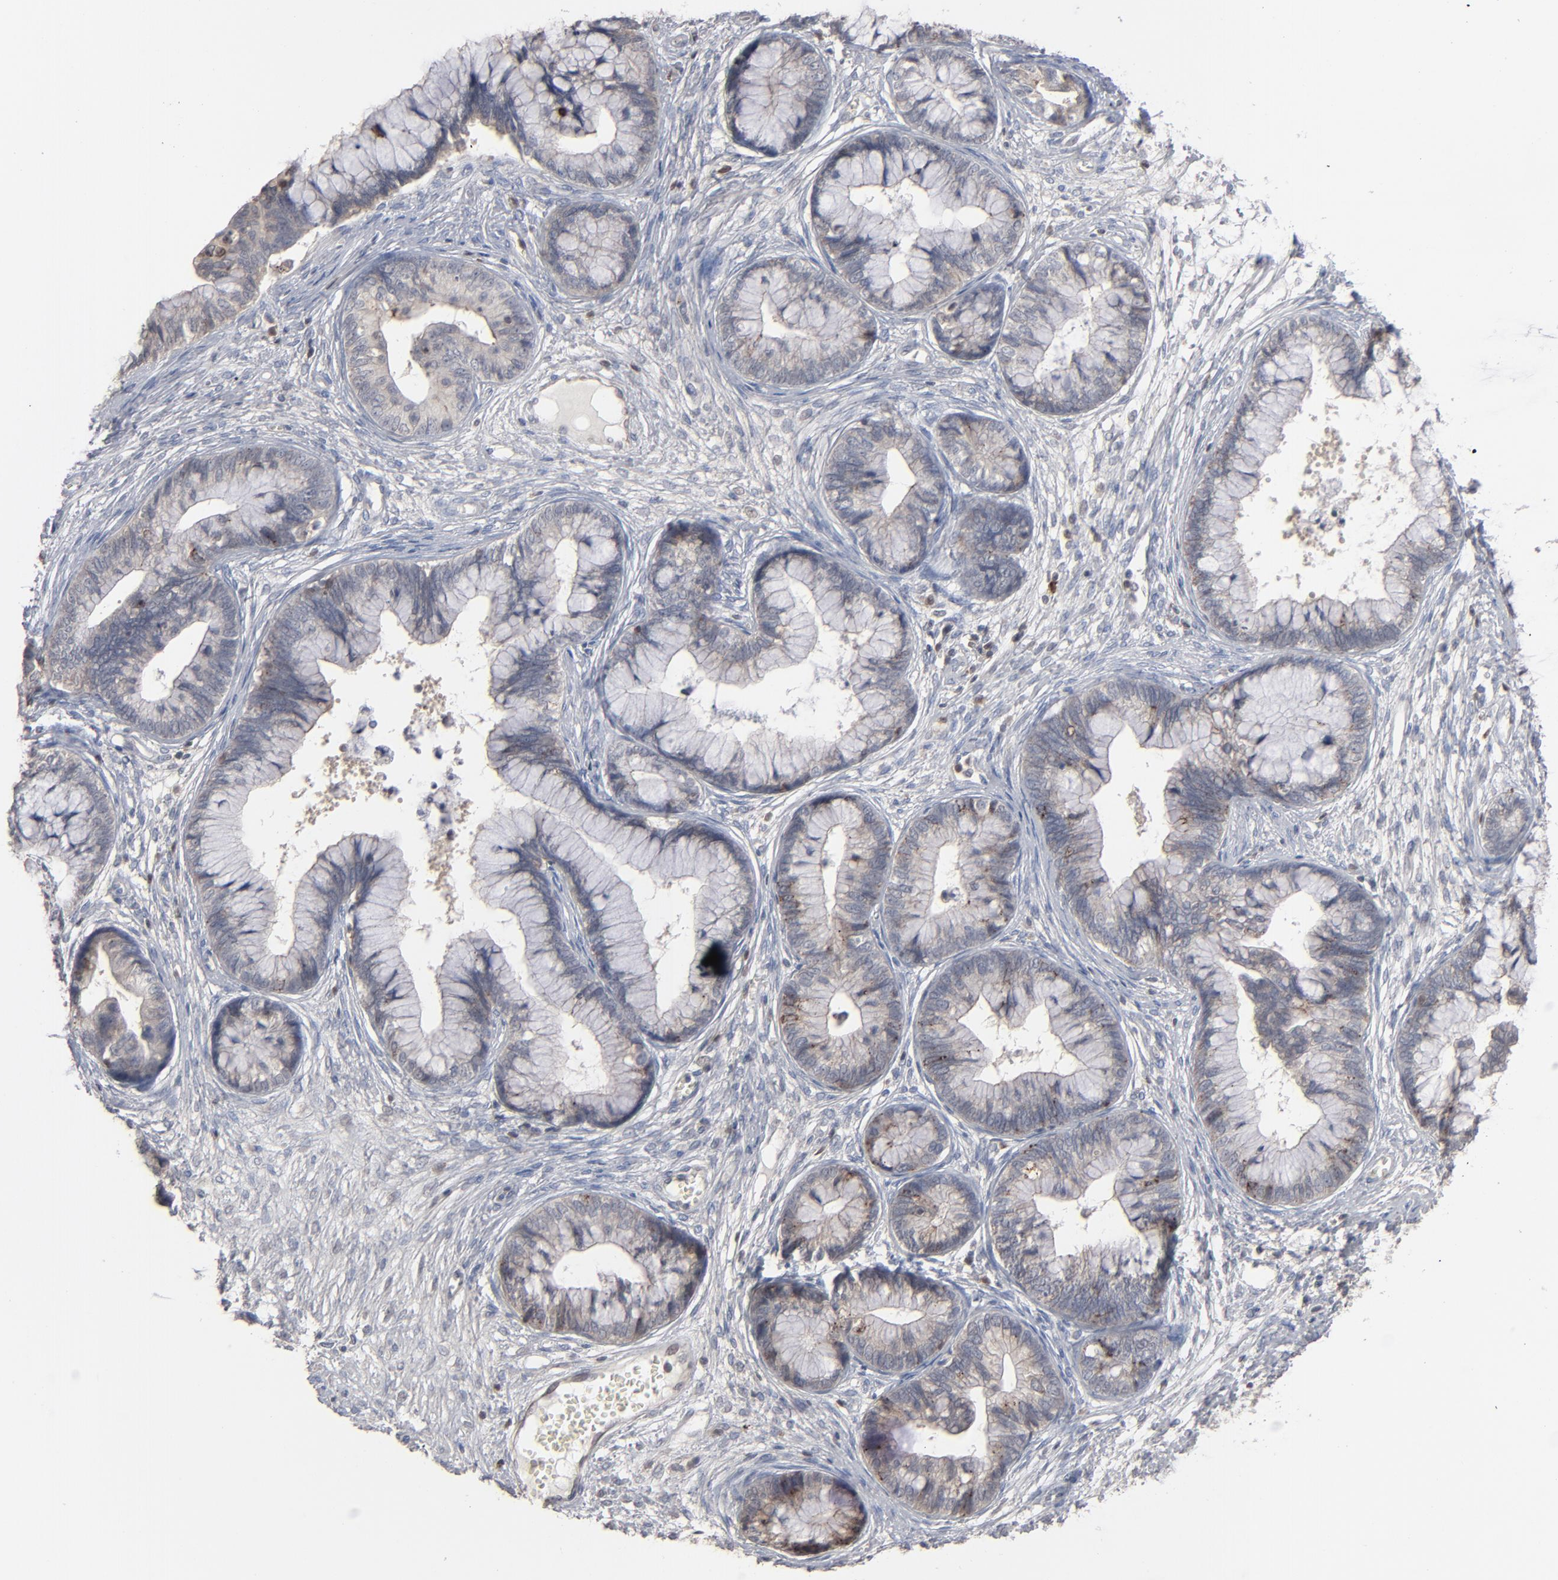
{"staining": {"intensity": "negative", "quantity": "none", "location": "none"}, "tissue": "cervical cancer", "cell_type": "Tumor cells", "image_type": "cancer", "snomed": [{"axis": "morphology", "description": "Adenocarcinoma, NOS"}, {"axis": "topography", "description": "Cervix"}], "caption": "Tumor cells are negative for protein expression in human cervical cancer (adenocarcinoma). (DAB (3,3'-diaminobenzidine) immunohistochemistry visualized using brightfield microscopy, high magnification).", "gene": "STAT4", "patient": {"sex": "female", "age": 44}}